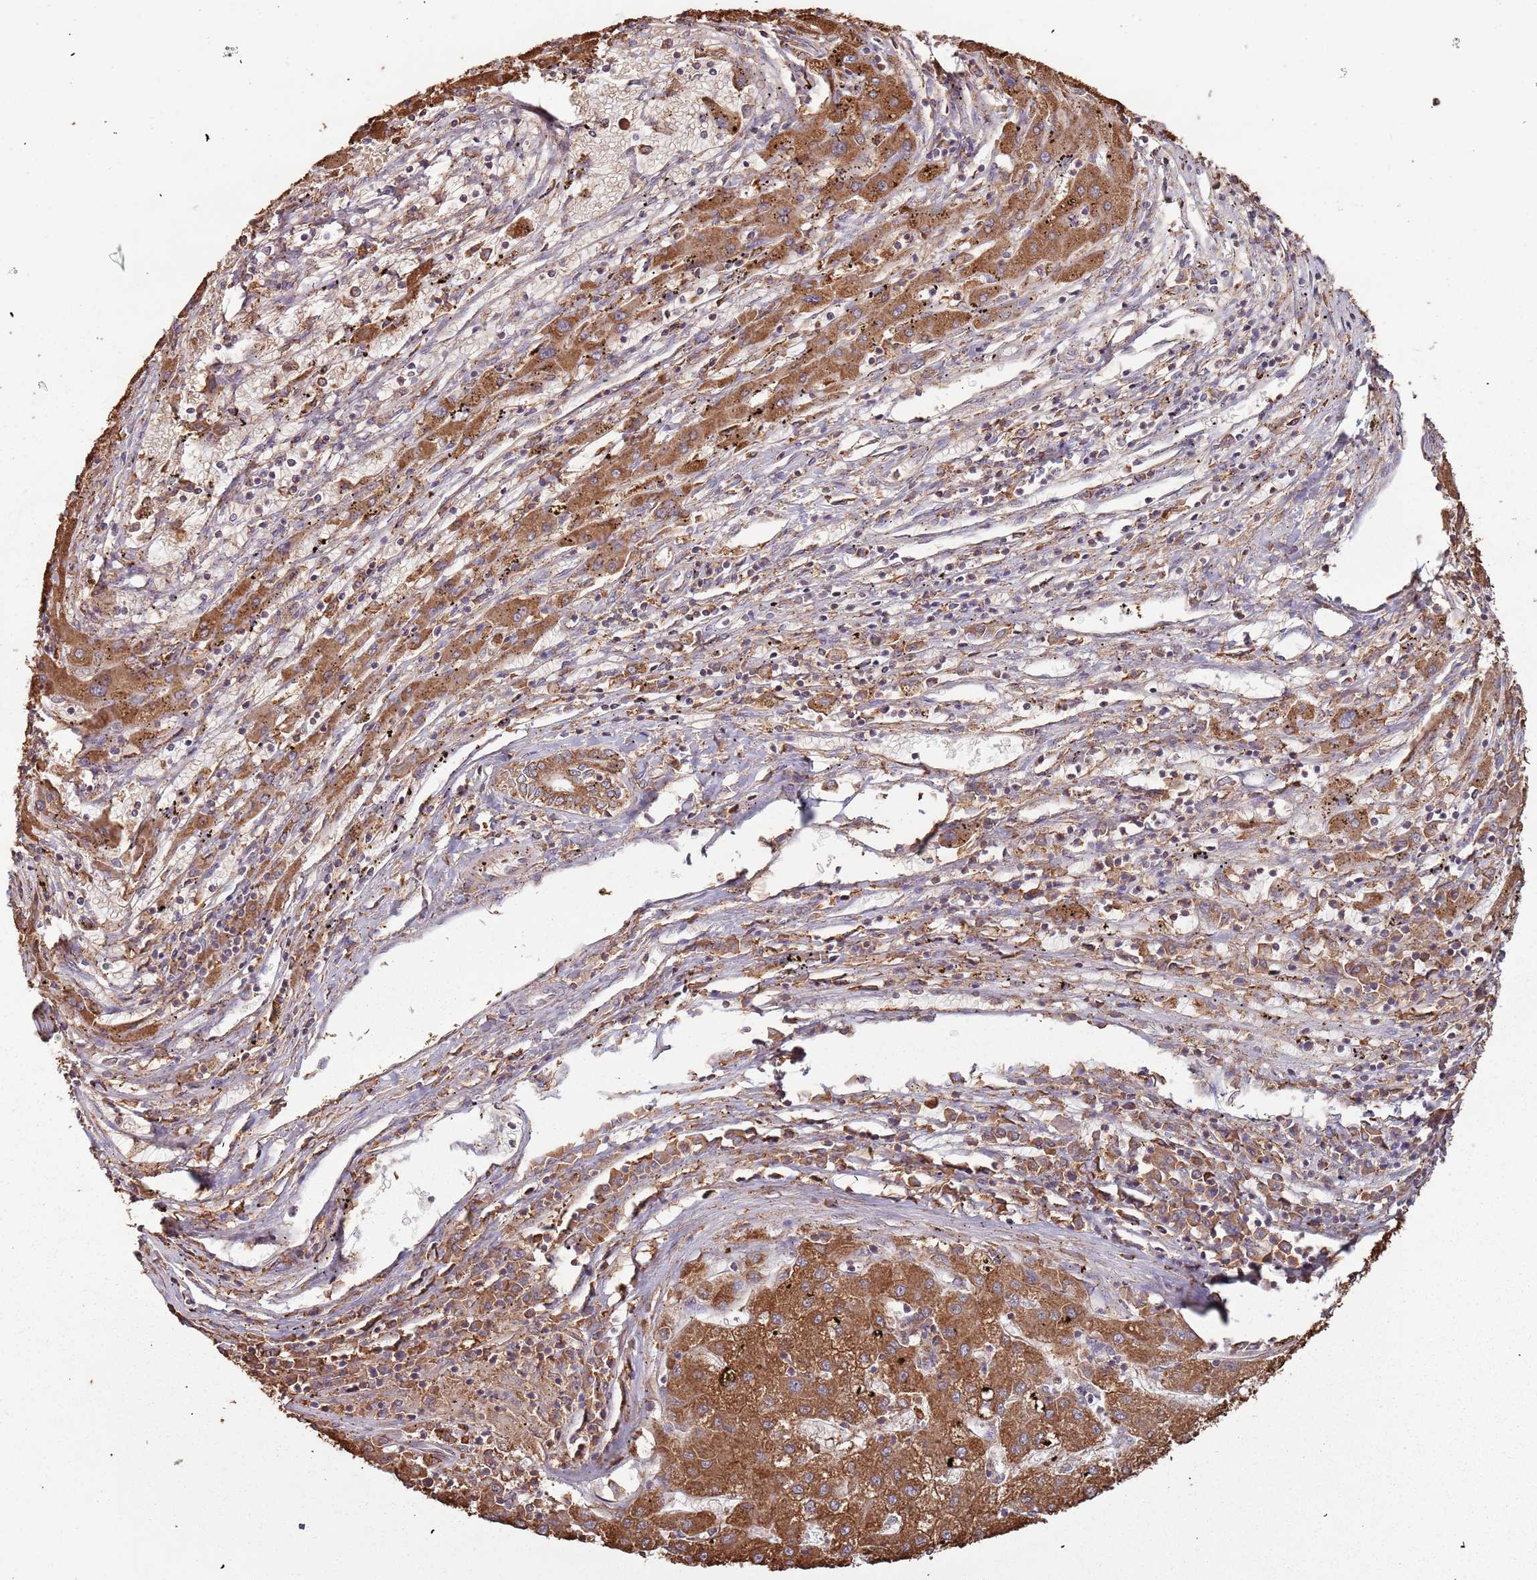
{"staining": {"intensity": "moderate", "quantity": ">75%", "location": "cytoplasmic/membranous"}, "tissue": "liver cancer", "cell_type": "Tumor cells", "image_type": "cancer", "snomed": [{"axis": "morphology", "description": "Carcinoma, Hepatocellular, NOS"}, {"axis": "topography", "description": "Liver"}], "caption": "IHC (DAB) staining of liver cancer (hepatocellular carcinoma) exhibits moderate cytoplasmic/membranous protein expression in about >75% of tumor cells.", "gene": "ATOSB", "patient": {"sex": "male", "age": 72}}